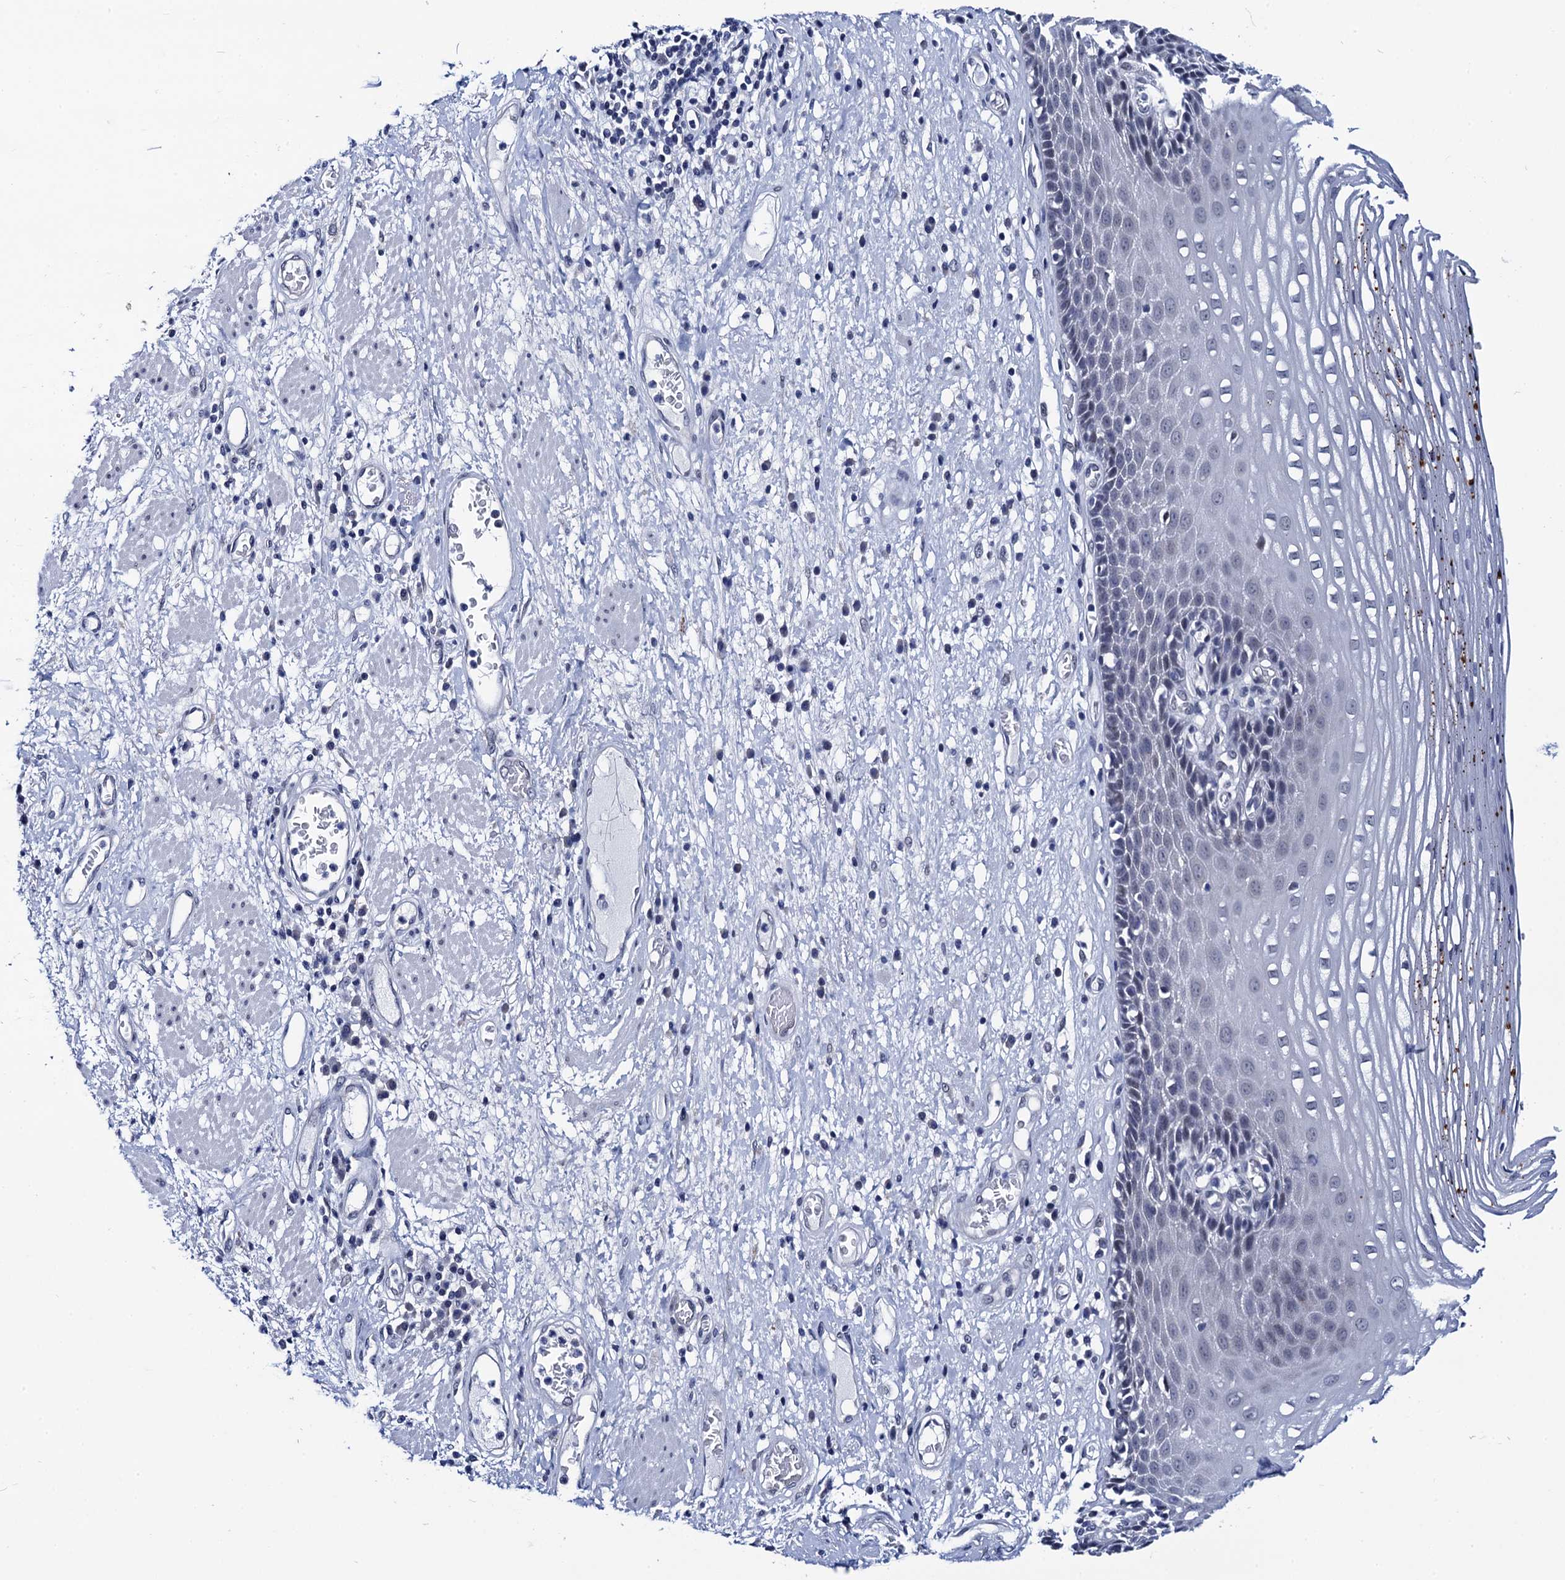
{"staining": {"intensity": "moderate", "quantity": "<25%", "location": "cytoplasmic/membranous"}, "tissue": "esophagus", "cell_type": "Squamous epithelial cells", "image_type": "normal", "snomed": [{"axis": "morphology", "description": "Normal tissue, NOS"}, {"axis": "morphology", "description": "Adenocarcinoma, NOS"}, {"axis": "topography", "description": "Esophagus"}], "caption": "Protein expression by immunohistochemistry (IHC) displays moderate cytoplasmic/membranous positivity in approximately <25% of squamous epithelial cells in benign esophagus. (DAB IHC, brown staining for protein, blue staining for nuclei).", "gene": "C16orf87", "patient": {"sex": "male", "age": 62}}